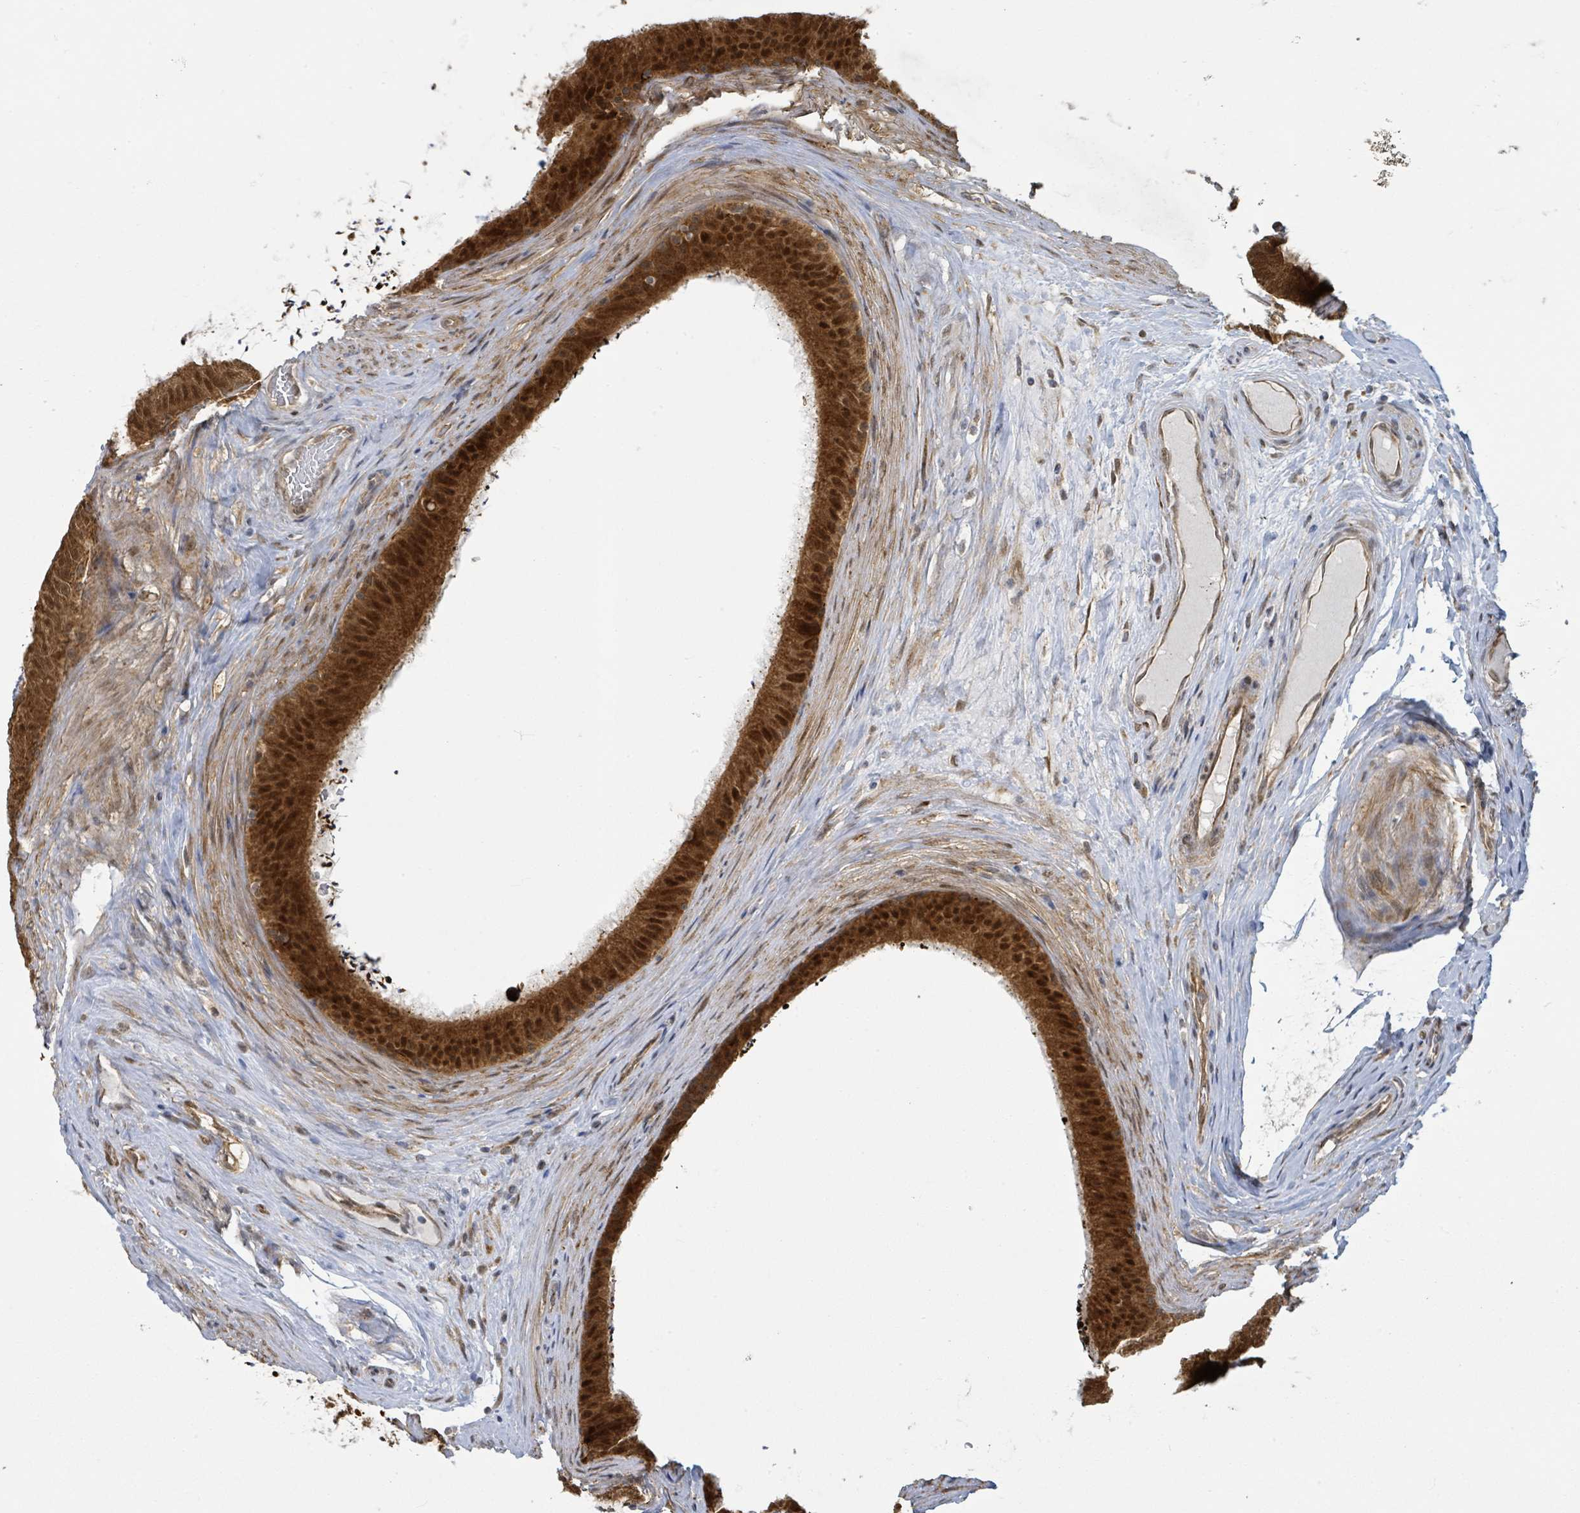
{"staining": {"intensity": "strong", "quantity": ">75%", "location": "cytoplasmic/membranous,nuclear"}, "tissue": "epididymis", "cell_type": "Glandular cells", "image_type": "normal", "snomed": [{"axis": "morphology", "description": "Normal tissue, NOS"}, {"axis": "topography", "description": "Testis"}, {"axis": "topography", "description": "Epididymis"}], "caption": "Immunohistochemical staining of unremarkable epididymis demonstrates strong cytoplasmic/membranous,nuclear protein staining in about >75% of glandular cells. The staining was performed using DAB (3,3'-diaminobenzidine), with brown indicating positive protein expression. Nuclei are stained blue with hematoxylin.", "gene": "PSMB7", "patient": {"sex": "male", "age": 41}}